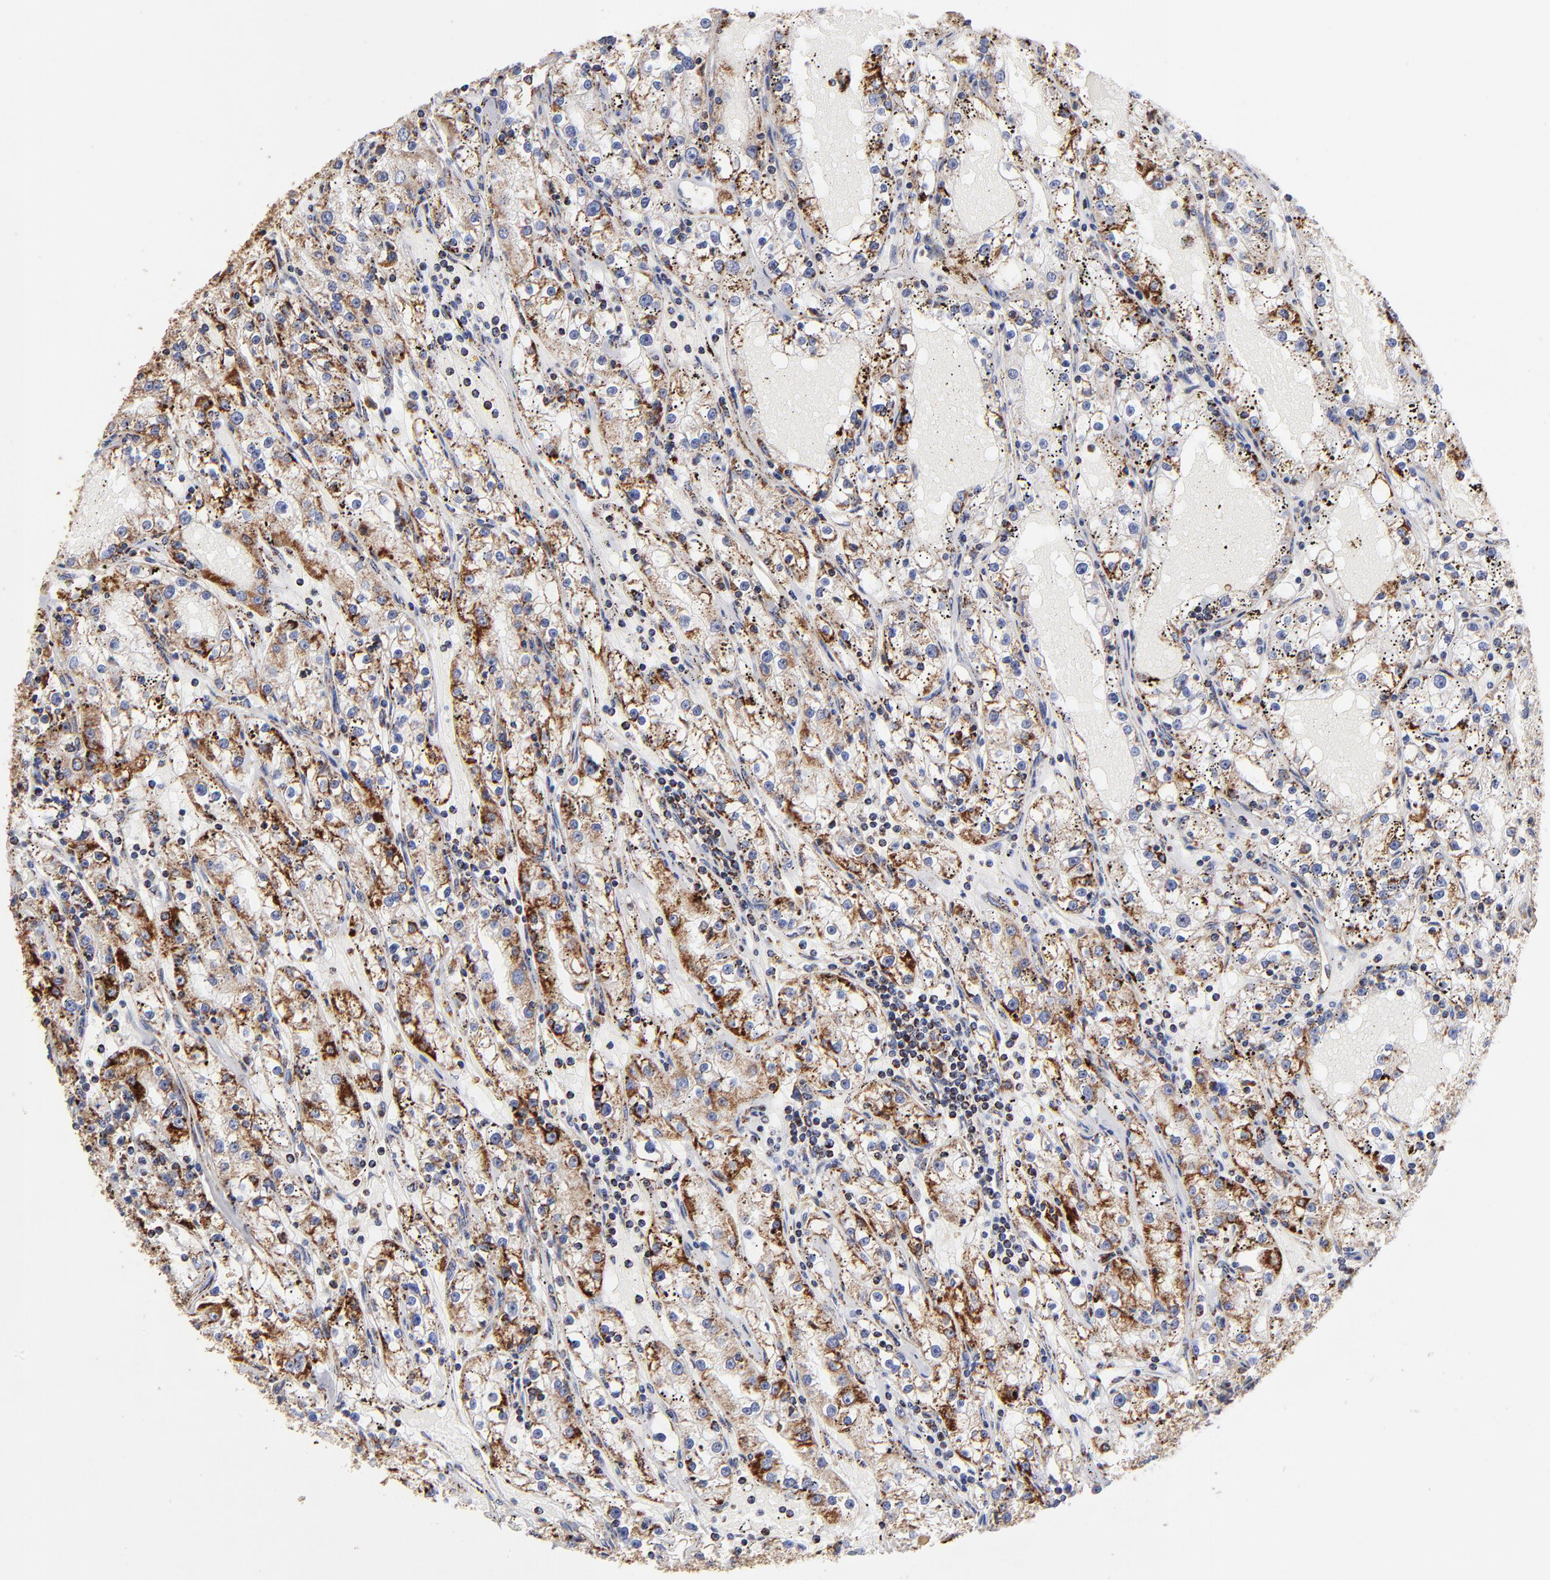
{"staining": {"intensity": "strong", "quantity": ">75%", "location": "cytoplasmic/membranous"}, "tissue": "renal cancer", "cell_type": "Tumor cells", "image_type": "cancer", "snomed": [{"axis": "morphology", "description": "Adenocarcinoma, NOS"}, {"axis": "topography", "description": "Kidney"}], "caption": "IHC (DAB) staining of human renal cancer exhibits strong cytoplasmic/membranous protein positivity in approximately >75% of tumor cells. The protein is stained brown, and the nuclei are stained in blue (DAB IHC with brightfield microscopy, high magnification).", "gene": "PHB1", "patient": {"sex": "male", "age": 56}}